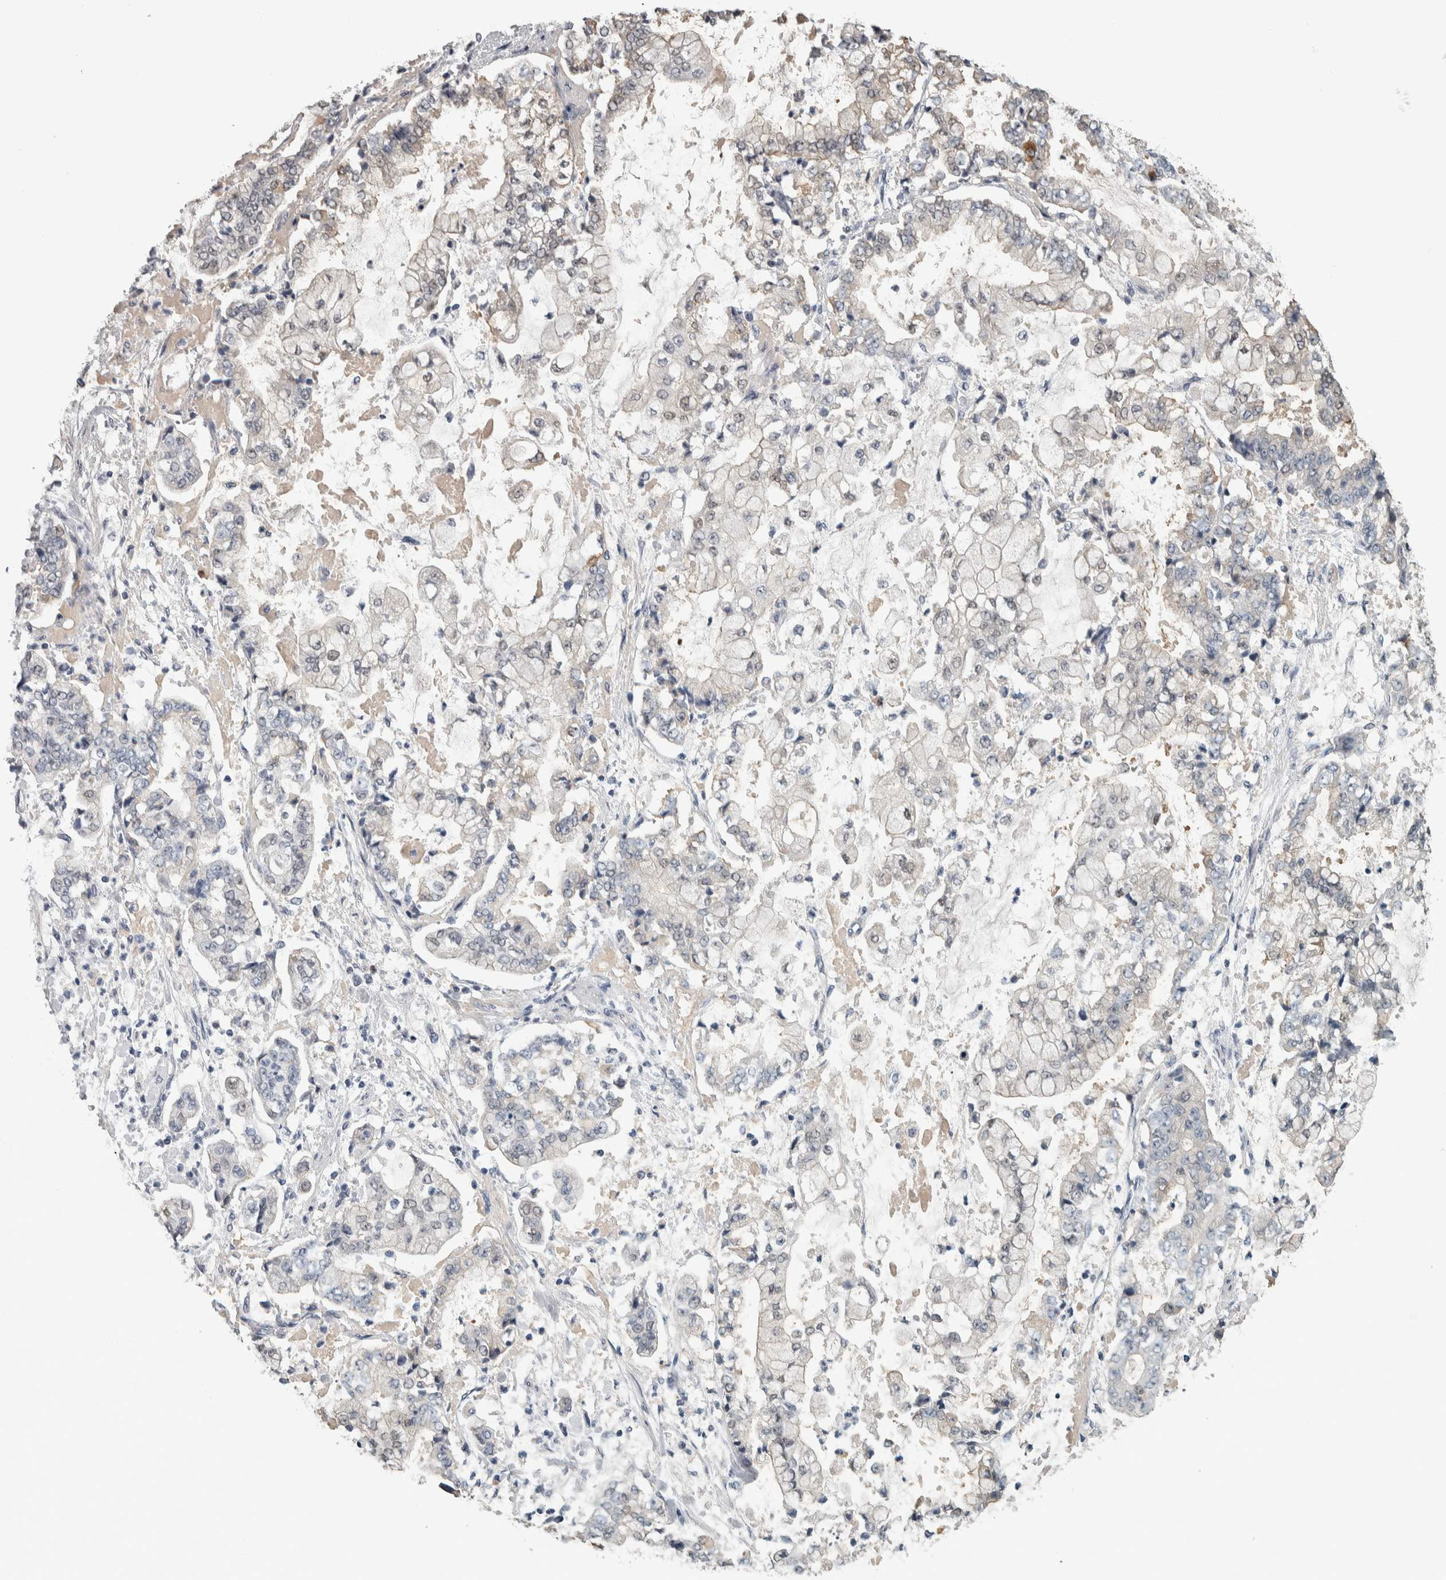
{"staining": {"intensity": "weak", "quantity": "25%-75%", "location": "cytoplasmic/membranous"}, "tissue": "stomach cancer", "cell_type": "Tumor cells", "image_type": "cancer", "snomed": [{"axis": "morphology", "description": "Adenocarcinoma, NOS"}, {"axis": "topography", "description": "Stomach"}], "caption": "Approximately 25%-75% of tumor cells in human stomach cancer exhibit weak cytoplasmic/membranous protein expression as visualized by brown immunohistochemical staining.", "gene": "CAVIN4", "patient": {"sex": "male", "age": 76}}